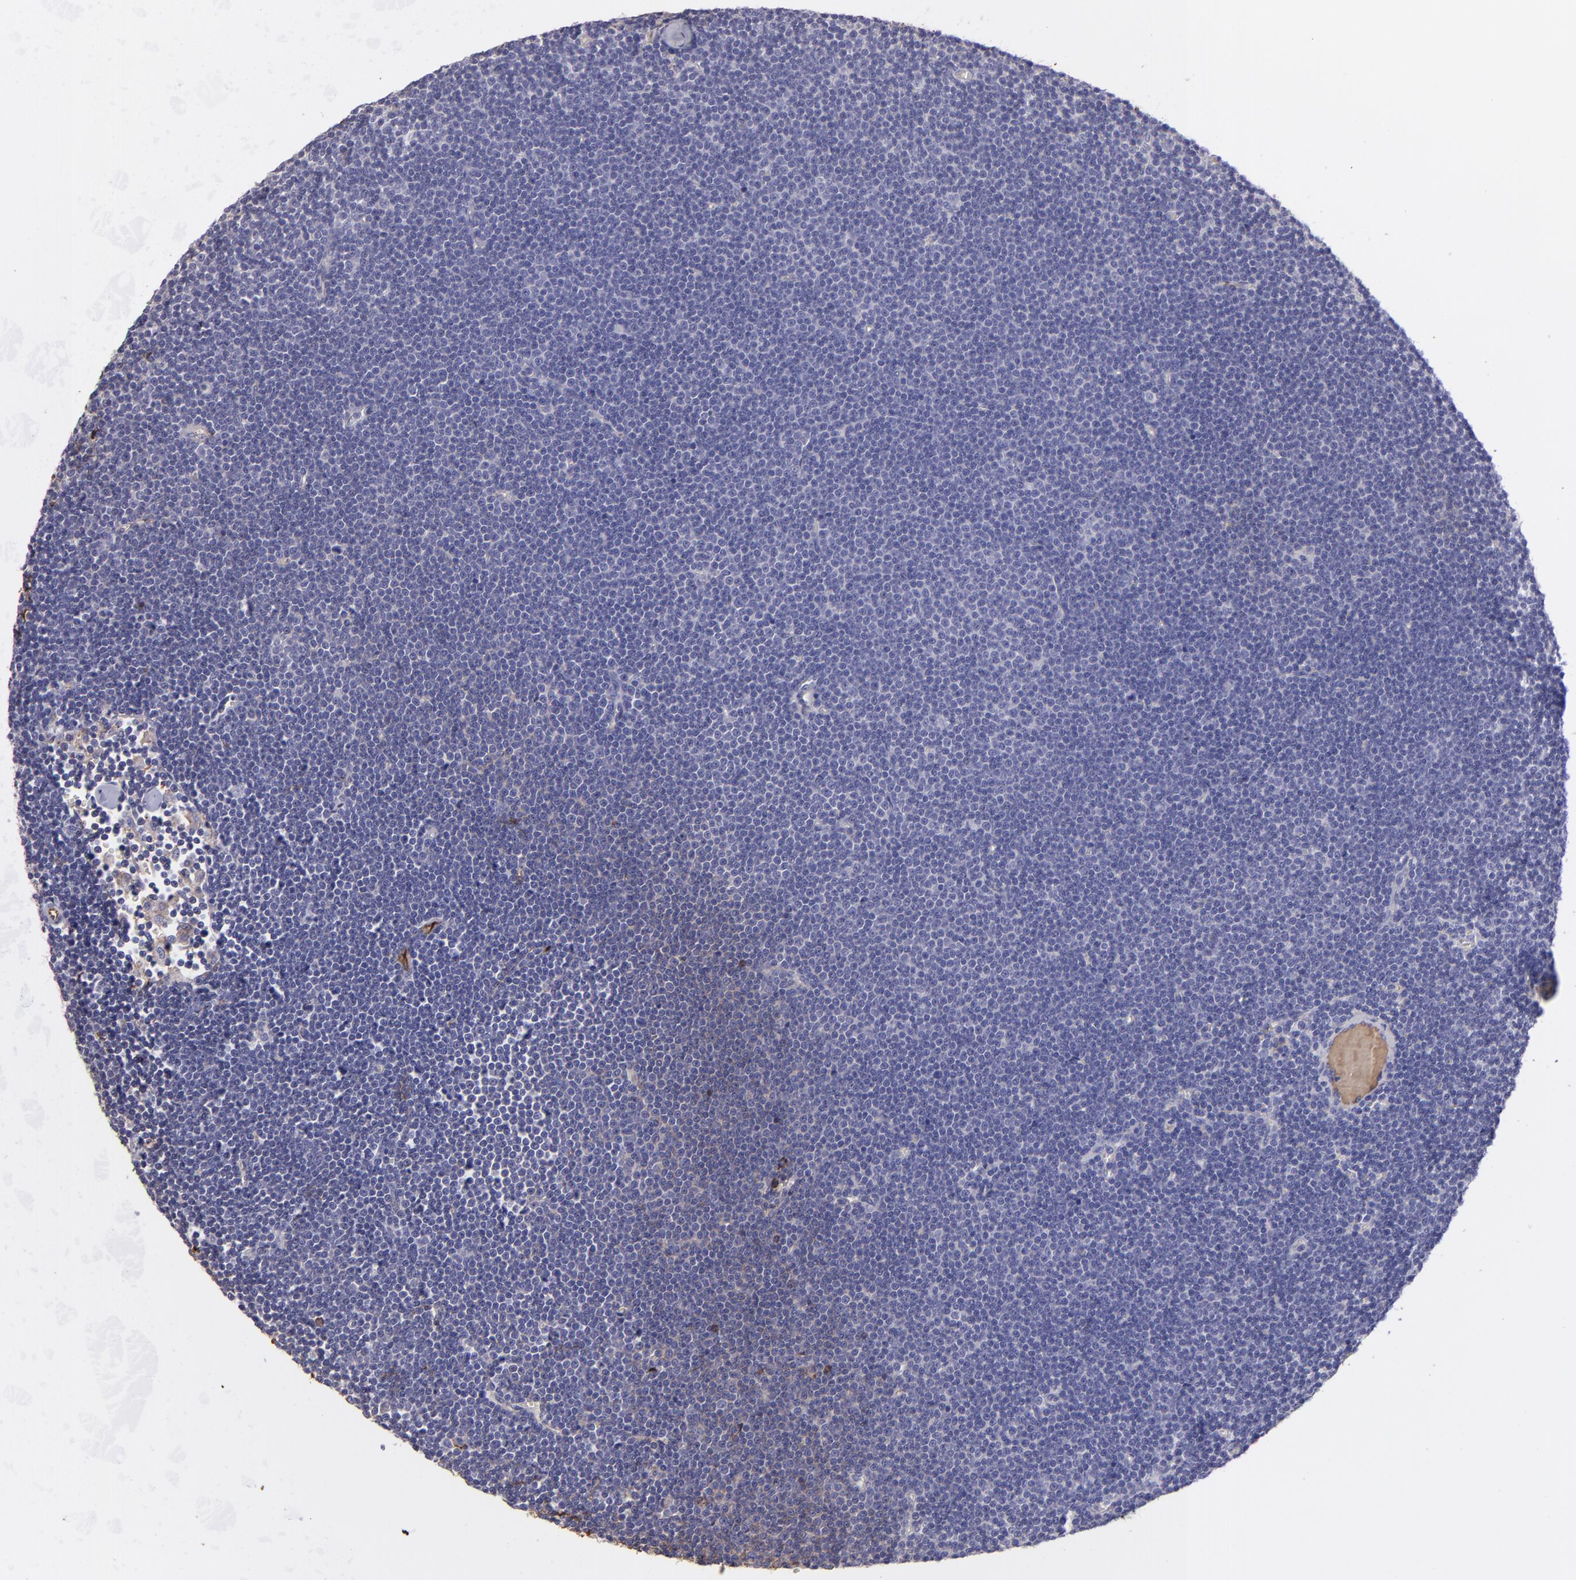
{"staining": {"intensity": "negative", "quantity": "none", "location": "none"}, "tissue": "lymphoma", "cell_type": "Tumor cells", "image_type": "cancer", "snomed": [{"axis": "morphology", "description": "Malignant lymphoma, non-Hodgkin's type, Low grade"}, {"axis": "topography", "description": "Lymph node"}], "caption": "Low-grade malignant lymphoma, non-Hodgkin's type was stained to show a protein in brown. There is no significant staining in tumor cells.", "gene": "FGB", "patient": {"sex": "female", "age": 73}}